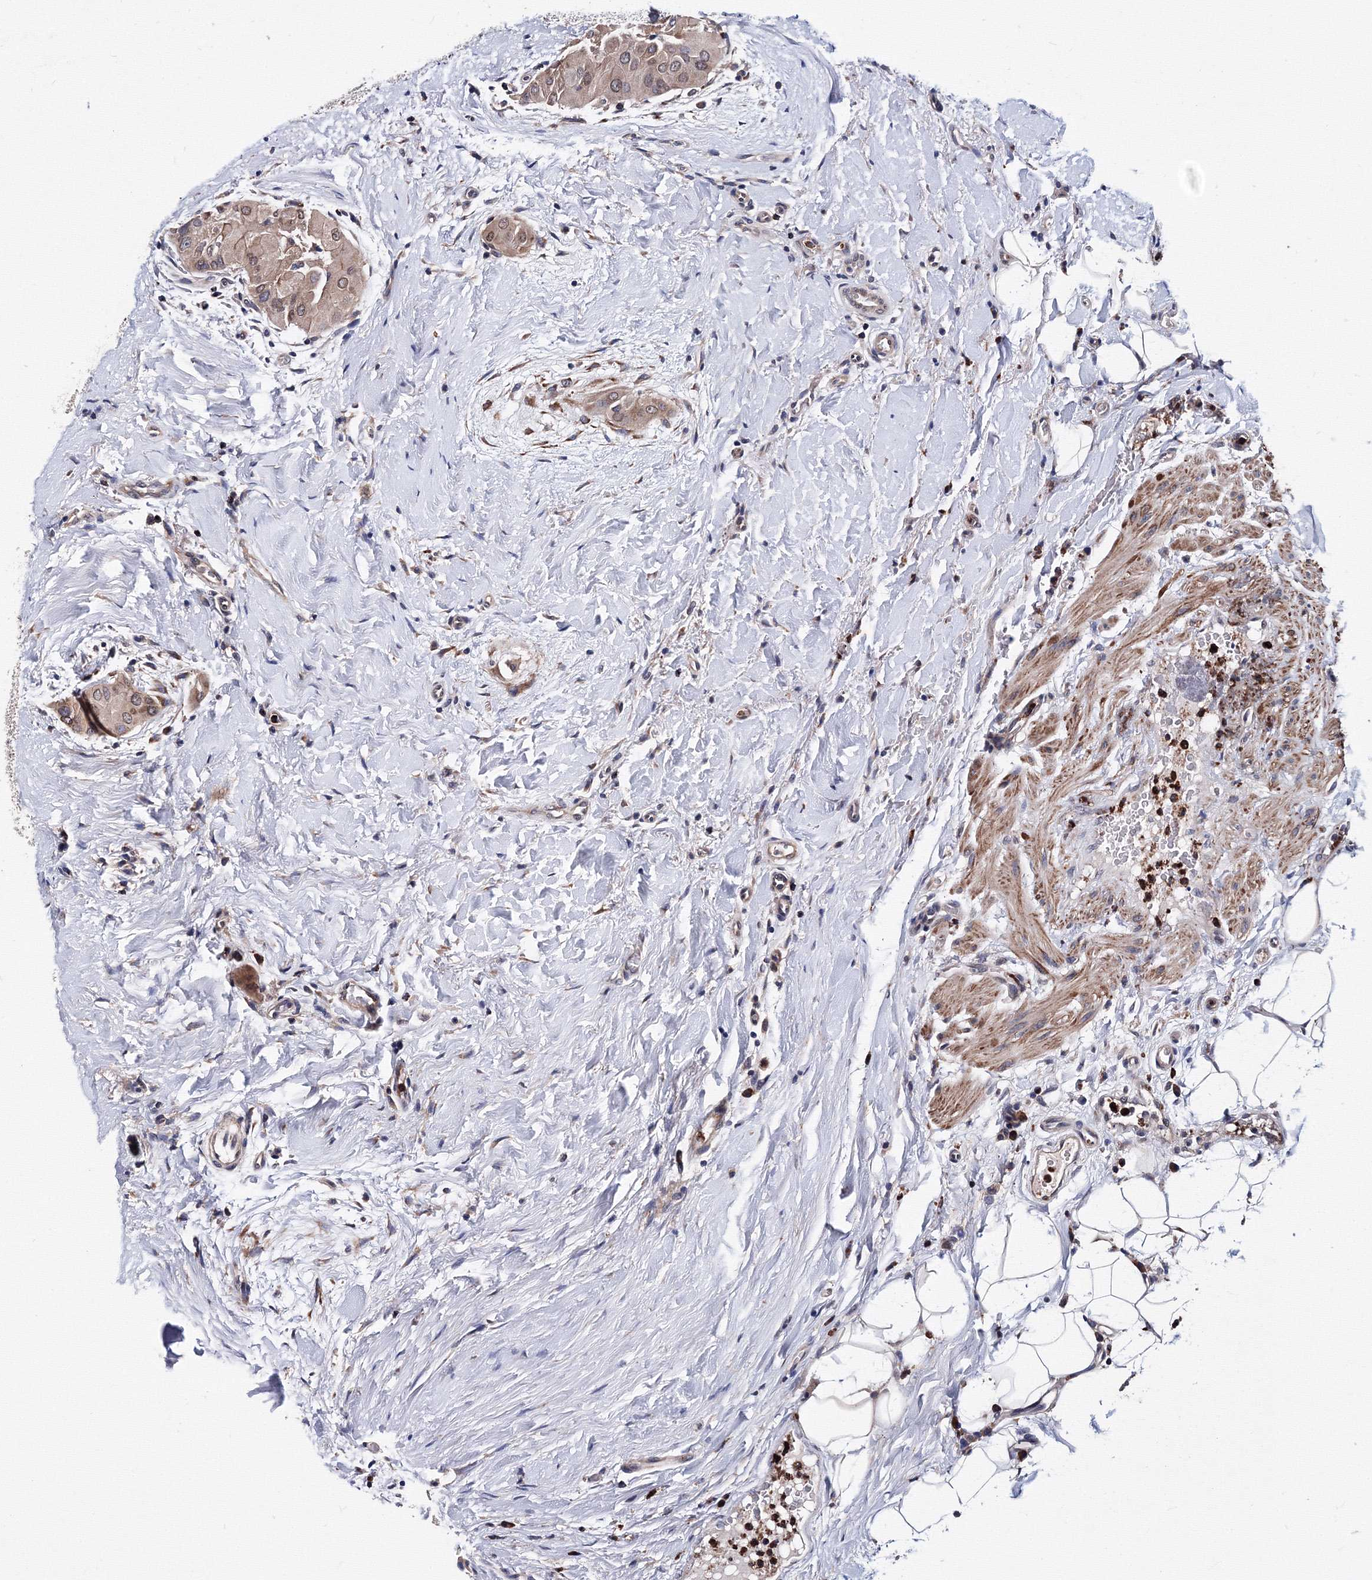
{"staining": {"intensity": "weak", "quantity": ">75%", "location": "cytoplasmic/membranous"}, "tissue": "thyroid cancer", "cell_type": "Tumor cells", "image_type": "cancer", "snomed": [{"axis": "morphology", "description": "Papillary adenocarcinoma, NOS"}, {"axis": "topography", "description": "Thyroid gland"}], "caption": "DAB immunohistochemical staining of human thyroid papillary adenocarcinoma displays weak cytoplasmic/membranous protein positivity in about >75% of tumor cells.", "gene": "PHYKPL", "patient": {"sex": "male", "age": 33}}